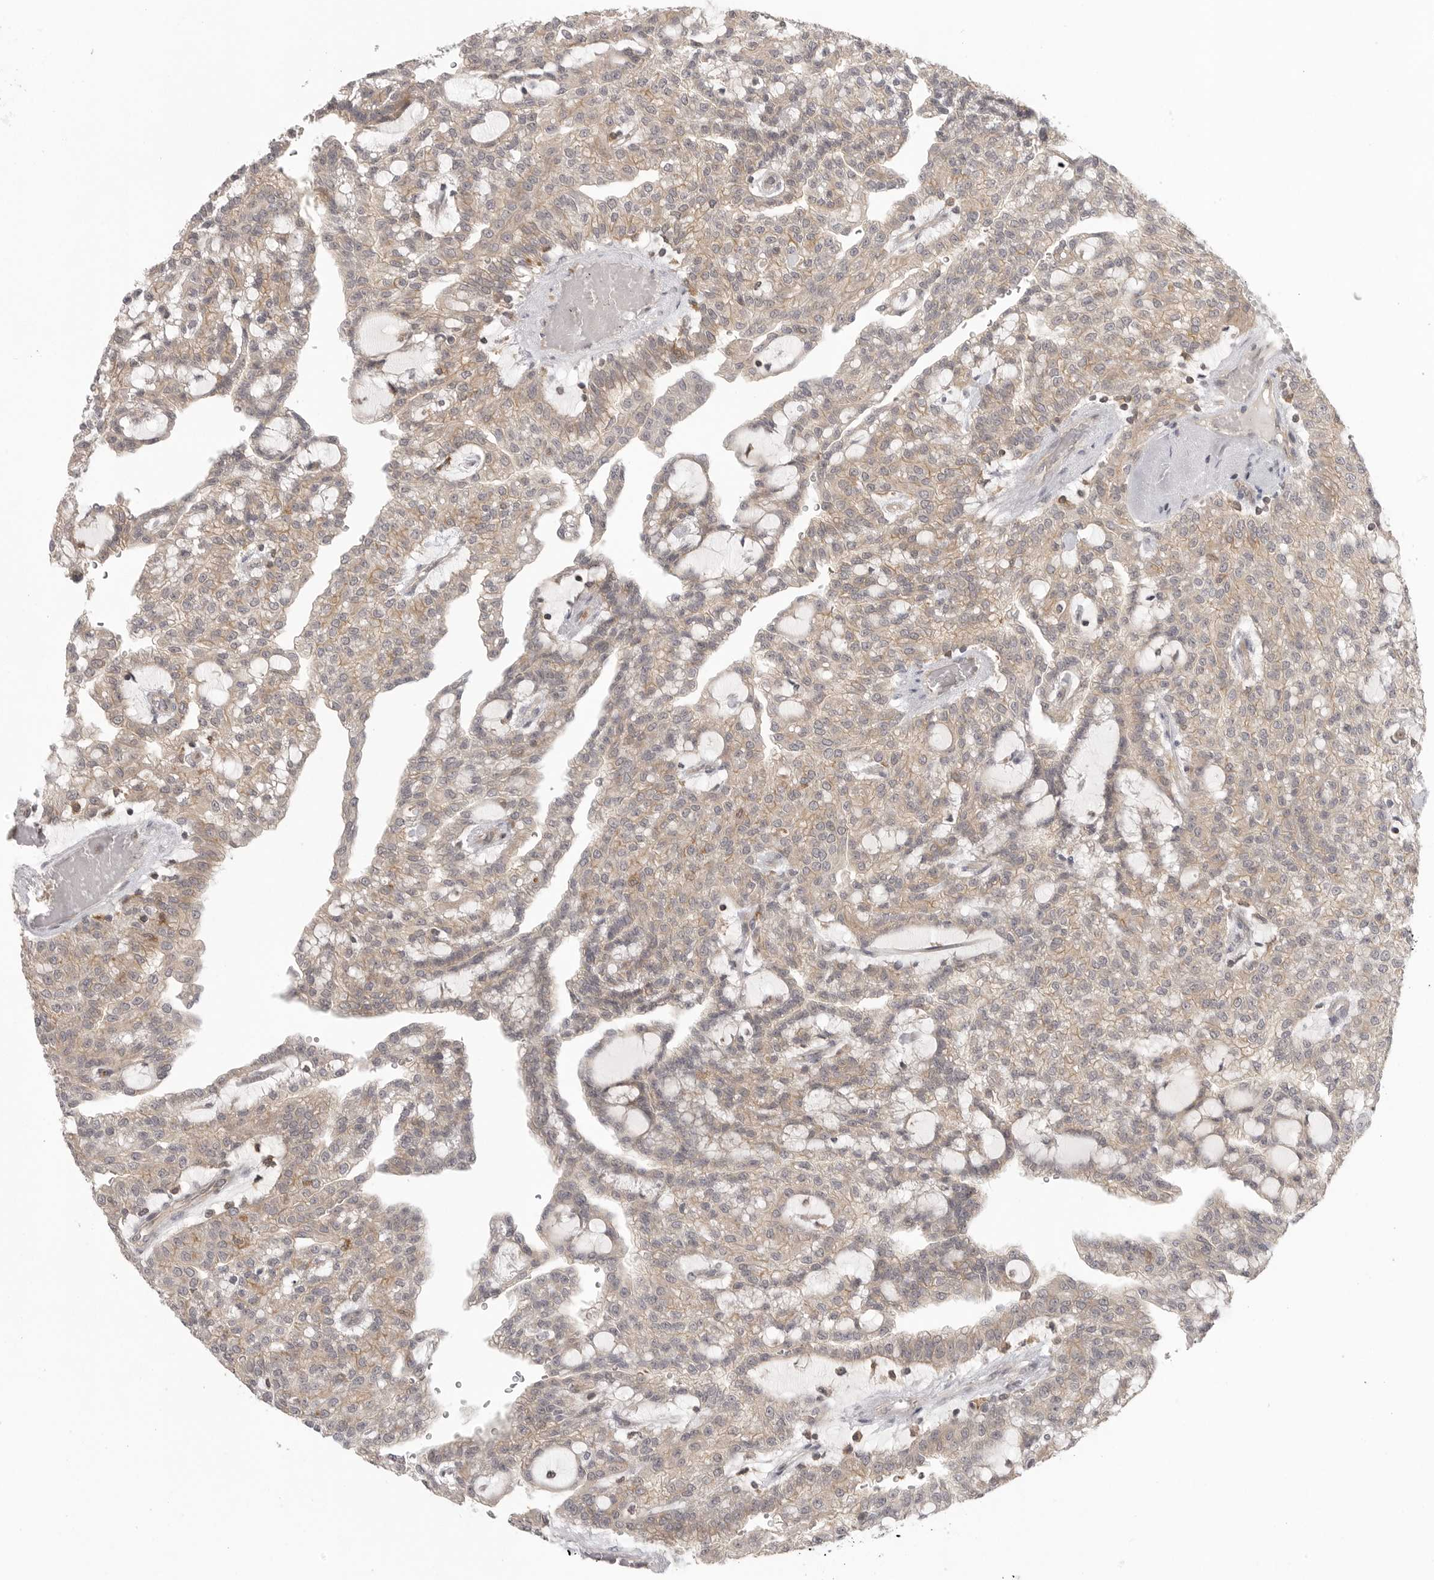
{"staining": {"intensity": "weak", "quantity": ">75%", "location": "cytoplasmic/membranous"}, "tissue": "renal cancer", "cell_type": "Tumor cells", "image_type": "cancer", "snomed": [{"axis": "morphology", "description": "Adenocarcinoma, NOS"}, {"axis": "topography", "description": "Kidney"}], "caption": "Brown immunohistochemical staining in renal adenocarcinoma shows weak cytoplasmic/membranous expression in about >75% of tumor cells. The staining was performed using DAB (3,3'-diaminobenzidine), with brown indicating positive protein expression. Nuclei are stained blue with hematoxylin.", "gene": "DBNL", "patient": {"sex": "male", "age": 63}}